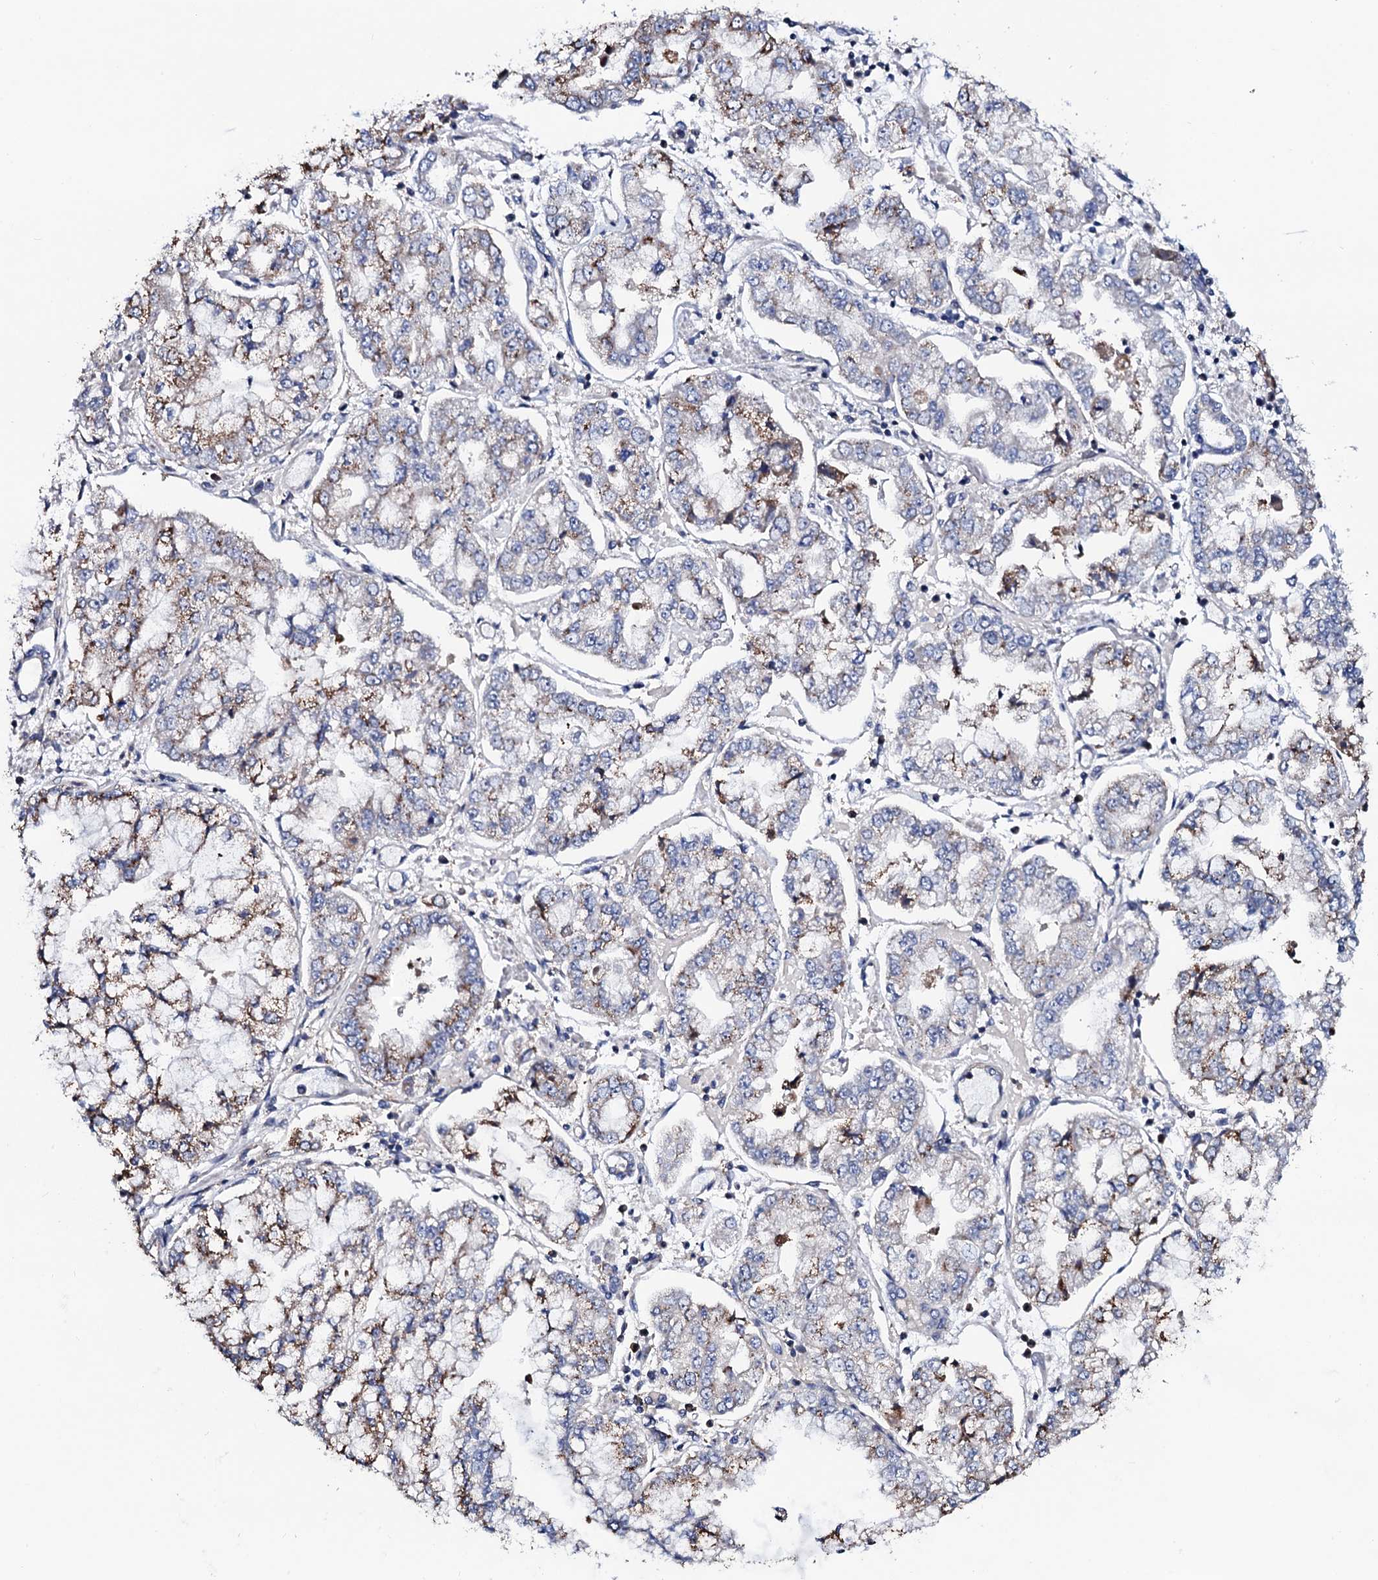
{"staining": {"intensity": "moderate", "quantity": "<25%", "location": "cytoplasmic/membranous"}, "tissue": "stomach cancer", "cell_type": "Tumor cells", "image_type": "cancer", "snomed": [{"axis": "morphology", "description": "Adenocarcinoma, NOS"}, {"axis": "topography", "description": "Stomach"}], "caption": "Human stomach adenocarcinoma stained with a brown dye demonstrates moderate cytoplasmic/membranous positive expression in about <25% of tumor cells.", "gene": "PLET1", "patient": {"sex": "male", "age": 76}}